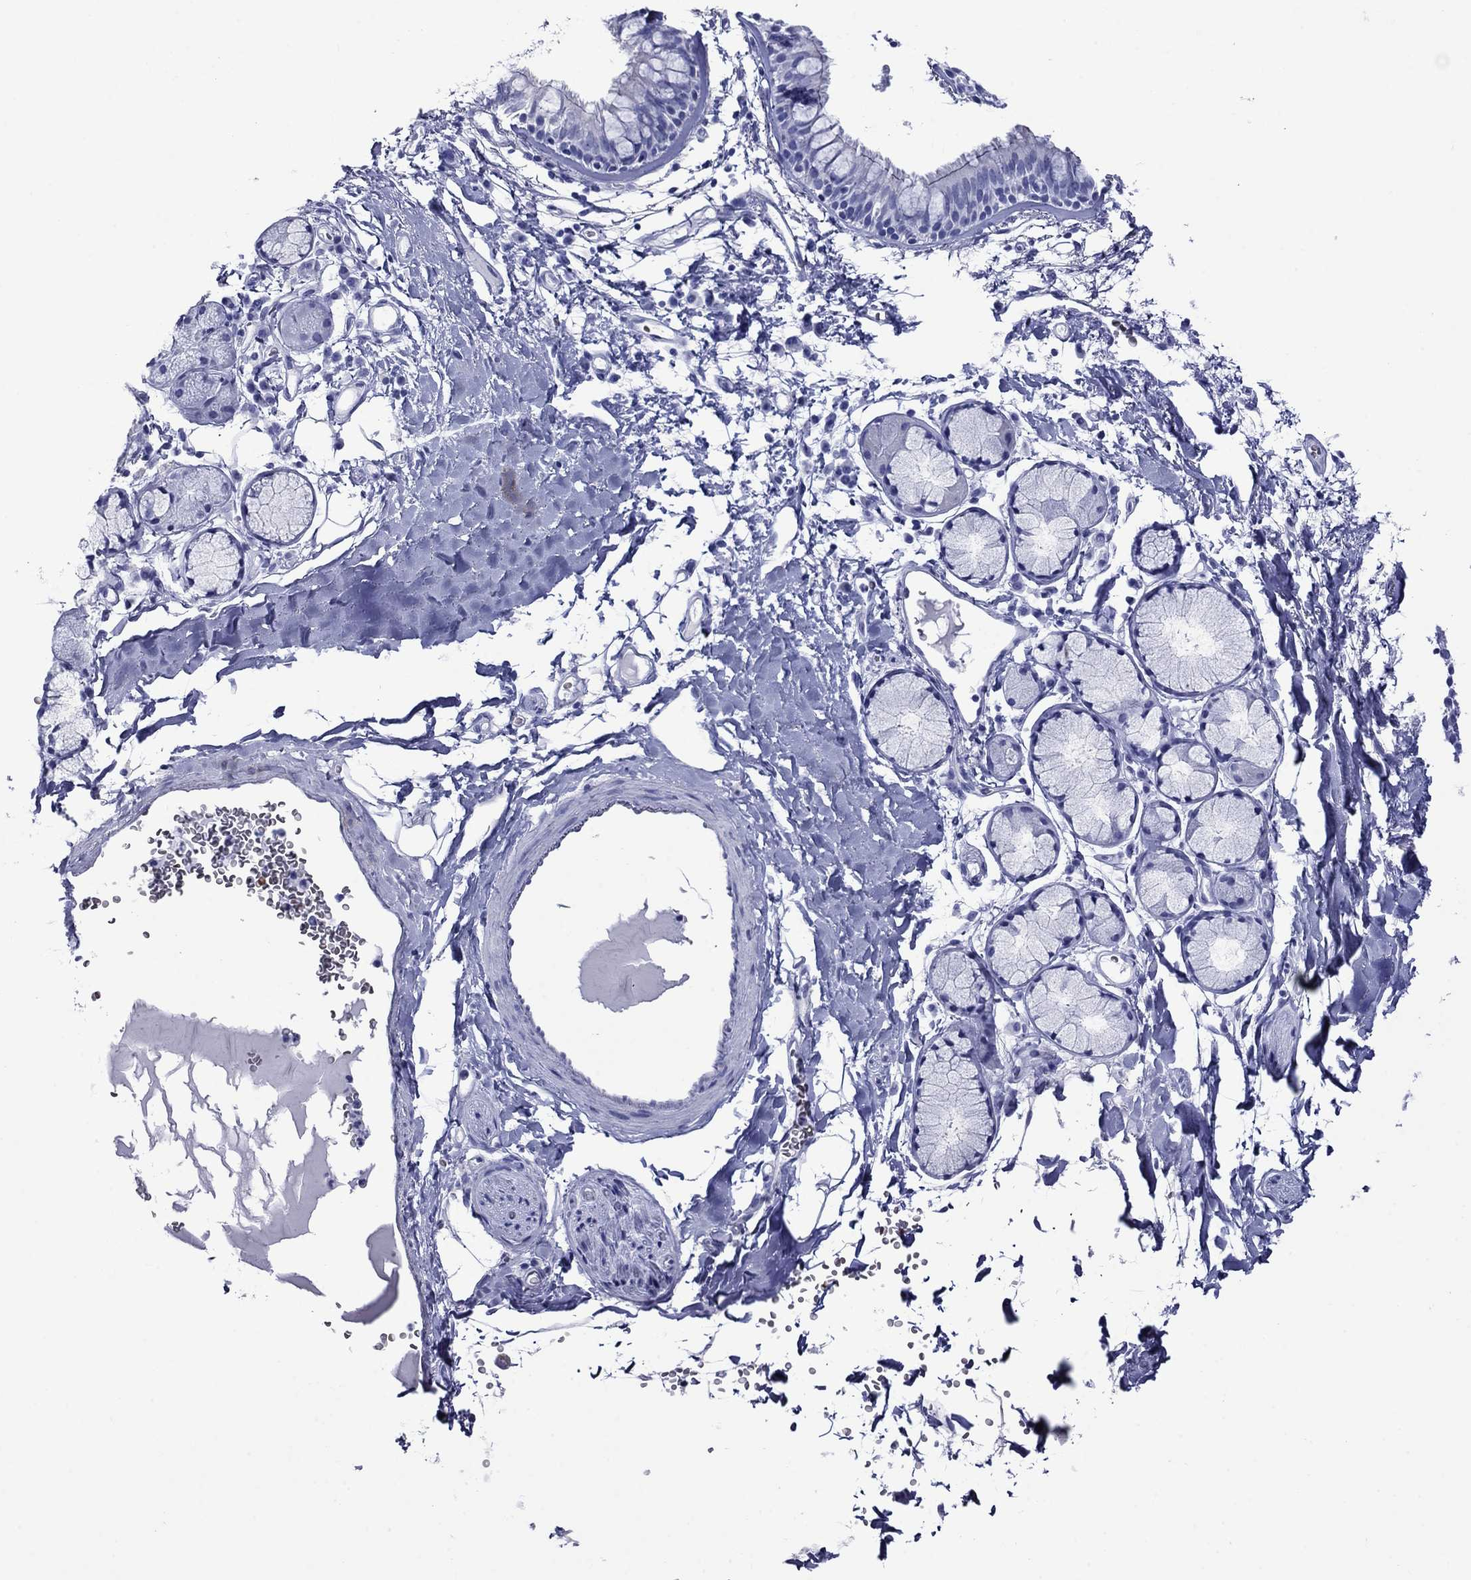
{"staining": {"intensity": "negative", "quantity": "none", "location": "none"}, "tissue": "bronchus", "cell_type": "Respiratory epithelial cells", "image_type": "normal", "snomed": [{"axis": "morphology", "description": "Normal tissue, NOS"}, {"axis": "morphology", "description": "Squamous cell carcinoma, NOS"}, {"axis": "topography", "description": "Cartilage tissue"}, {"axis": "topography", "description": "Bronchus"}], "caption": "This is an immunohistochemistry (IHC) photomicrograph of normal bronchus. There is no expression in respiratory epithelial cells.", "gene": "ROM1", "patient": {"sex": "male", "age": 72}}